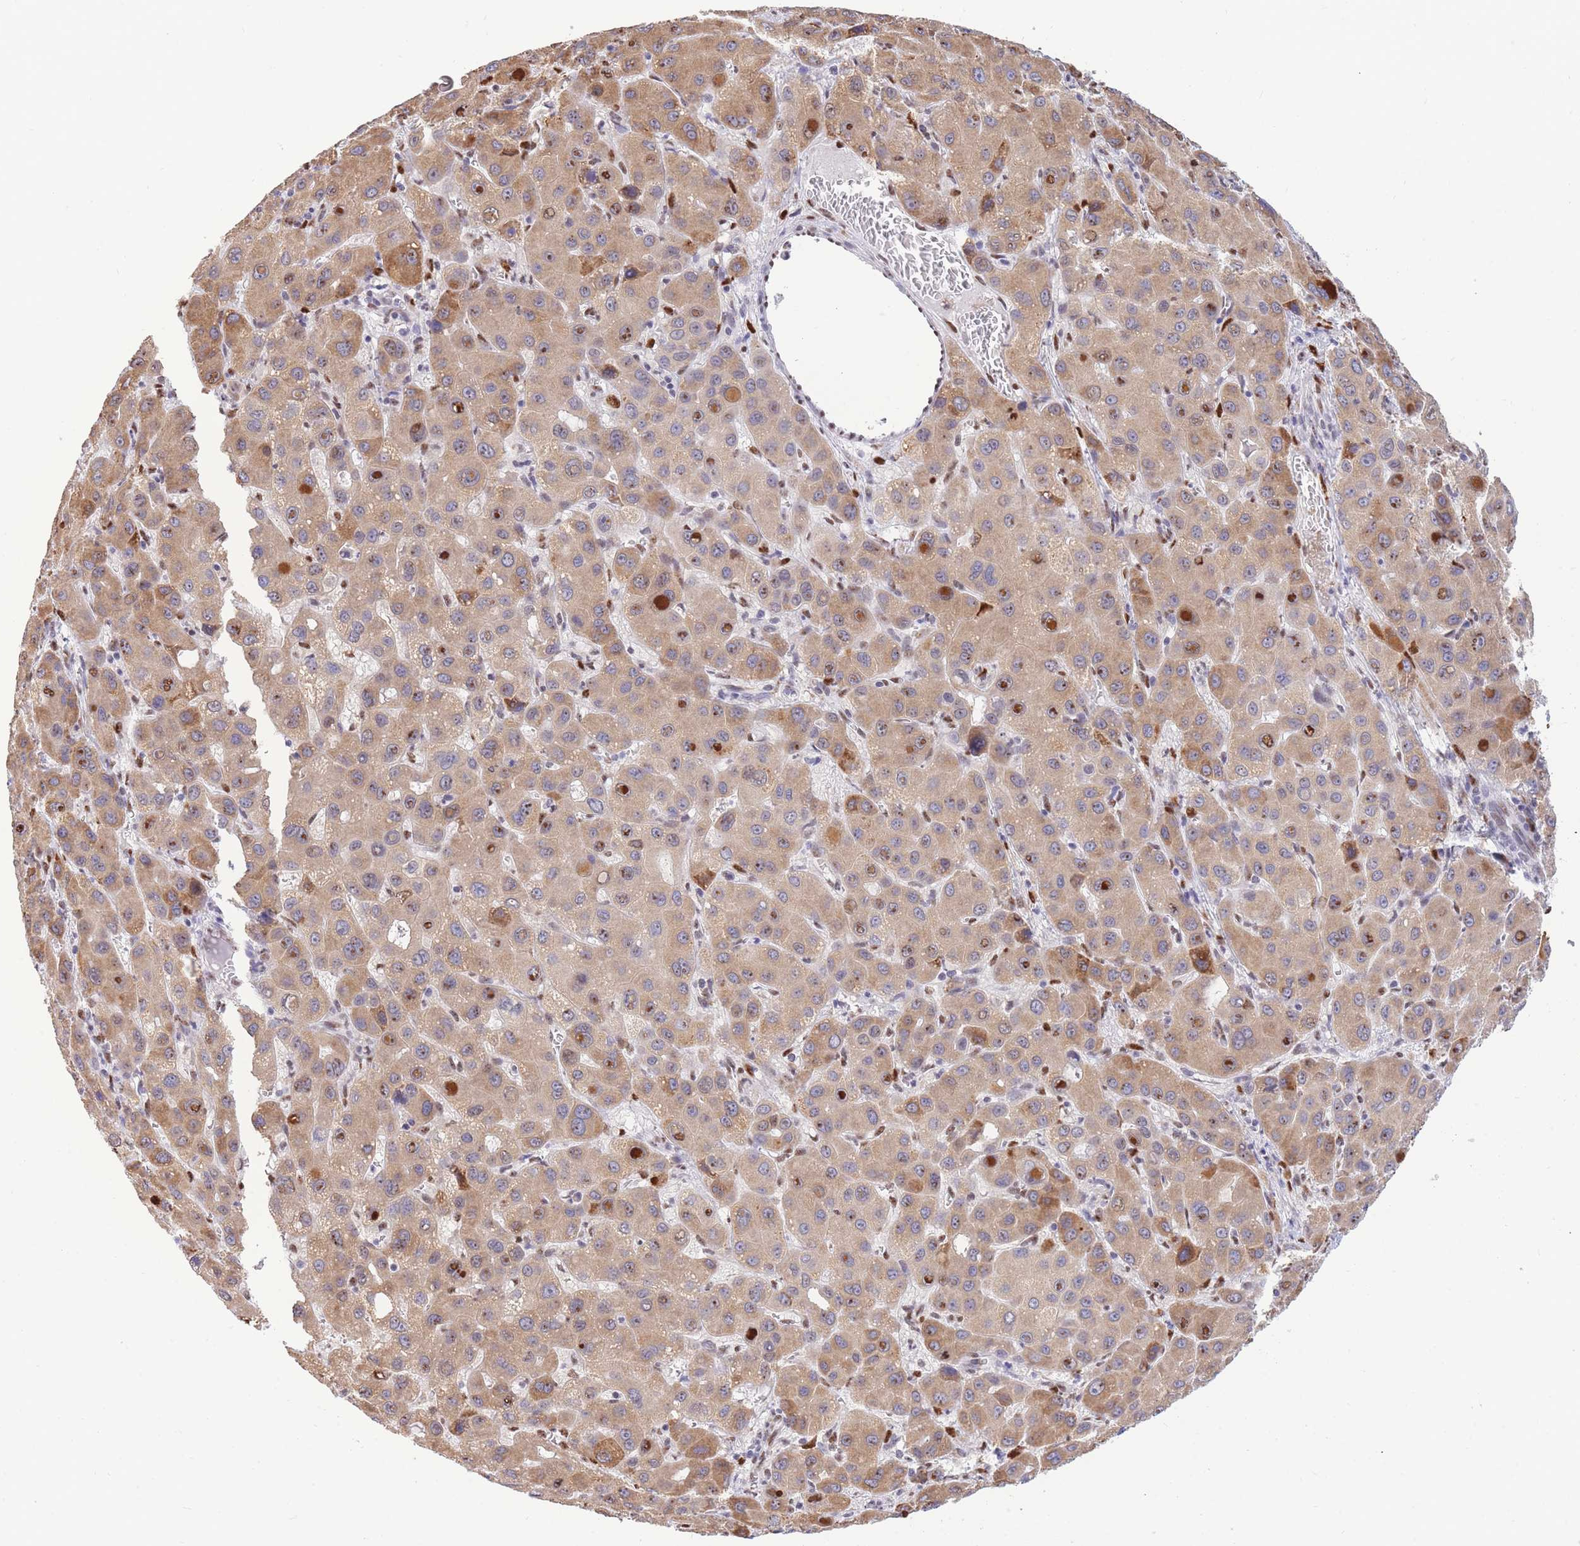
{"staining": {"intensity": "moderate", "quantity": ">75%", "location": "cytoplasmic/membranous,nuclear"}, "tissue": "liver cancer", "cell_type": "Tumor cells", "image_type": "cancer", "snomed": [{"axis": "morphology", "description": "Carcinoma, Hepatocellular, NOS"}, {"axis": "topography", "description": "Liver"}], "caption": "IHC histopathology image of neoplastic tissue: human liver hepatocellular carcinoma stained using immunohistochemistry reveals medium levels of moderate protein expression localized specifically in the cytoplasmic/membranous and nuclear of tumor cells, appearing as a cytoplasmic/membranous and nuclear brown color.", "gene": "FAM153A", "patient": {"sex": "male", "age": 55}}